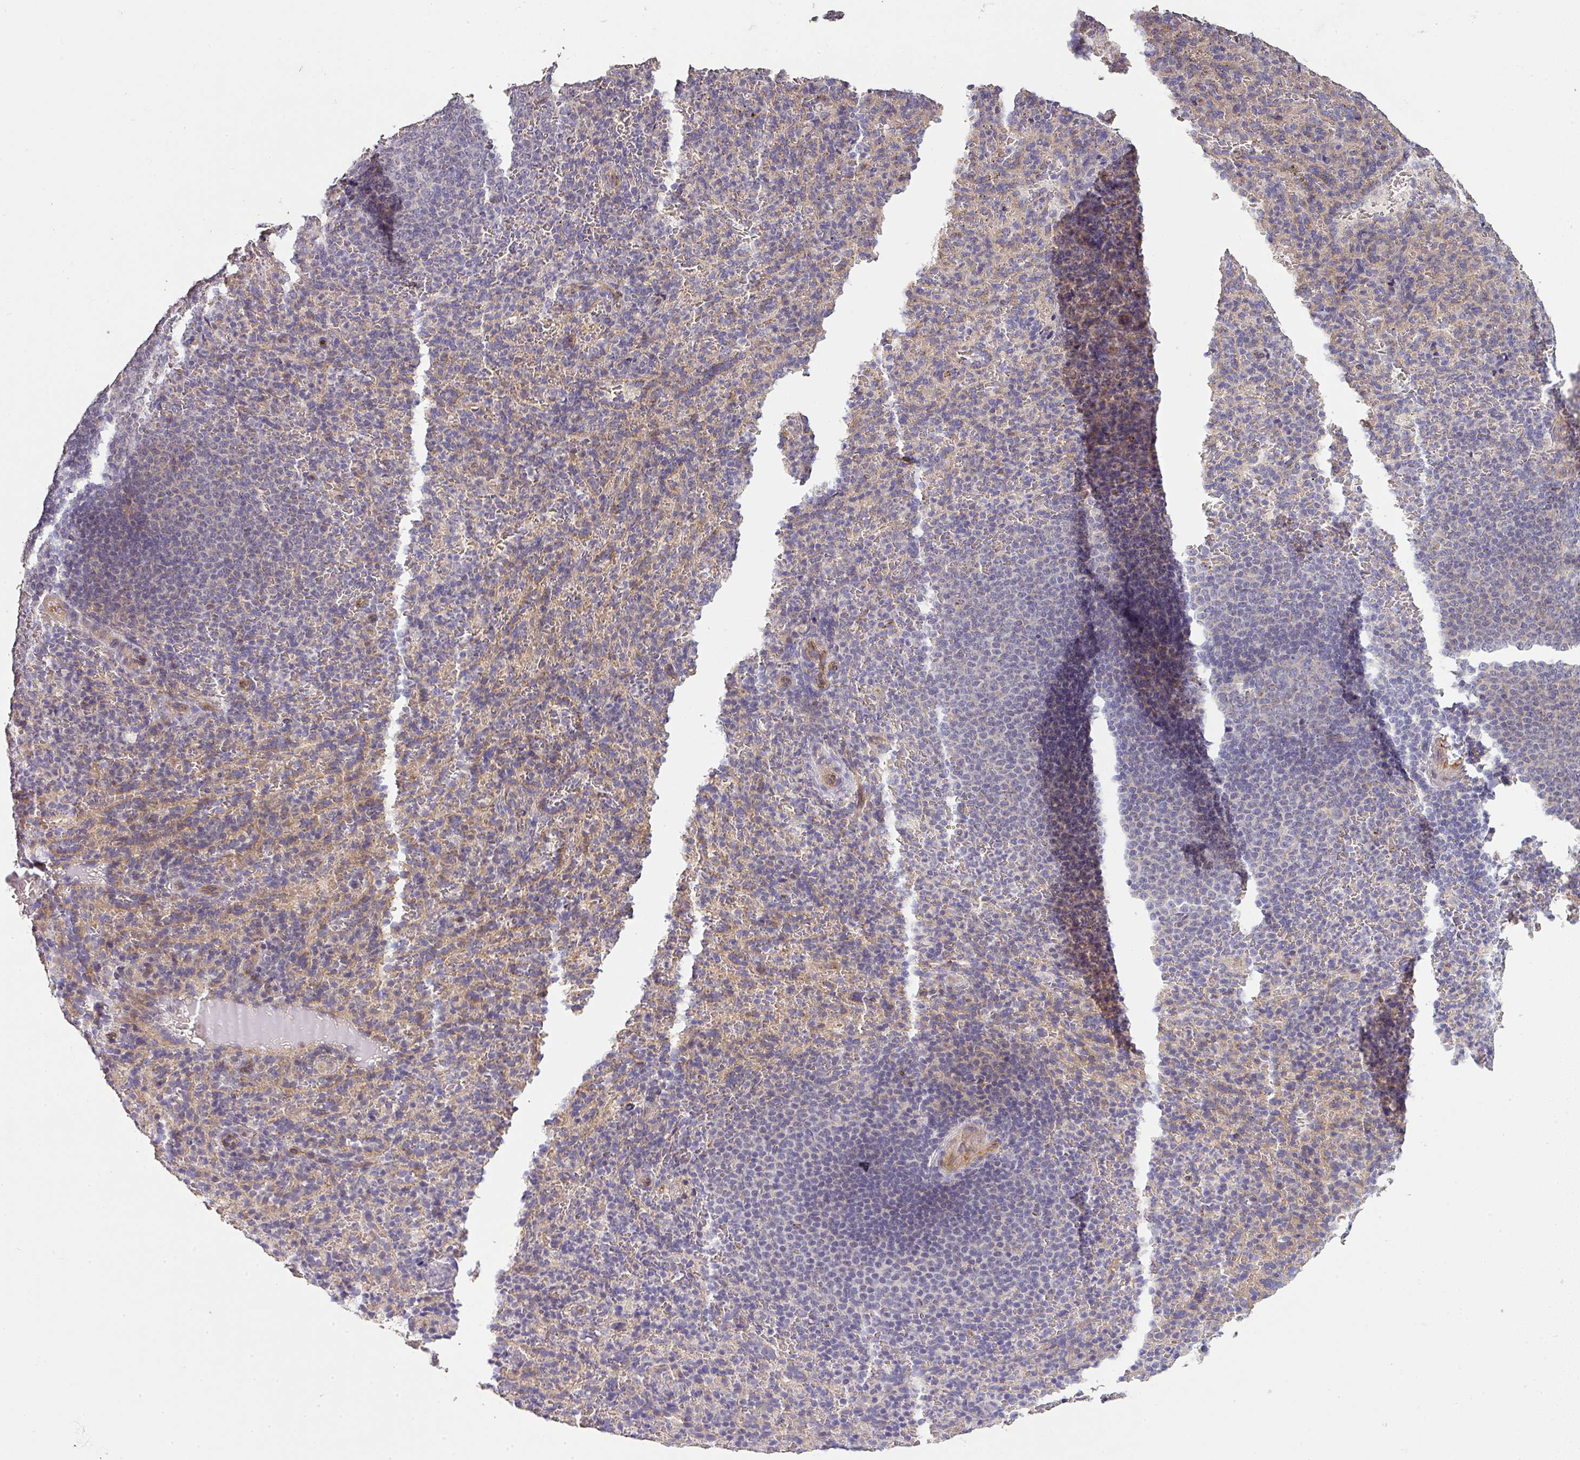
{"staining": {"intensity": "negative", "quantity": "none", "location": "none"}, "tissue": "spleen", "cell_type": "Cells in red pulp", "image_type": "normal", "snomed": [{"axis": "morphology", "description": "Normal tissue, NOS"}, {"axis": "topography", "description": "Spleen"}], "caption": "Immunohistochemistry (IHC) of benign spleen demonstrates no expression in cells in red pulp. Brightfield microscopy of immunohistochemistry (IHC) stained with DAB (3,3'-diaminobenzidine) (brown) and hematoxylin (blue), captured at high magnification.", "gene": "PCDH1", "patient": {"sex": "female", "age": 21}}